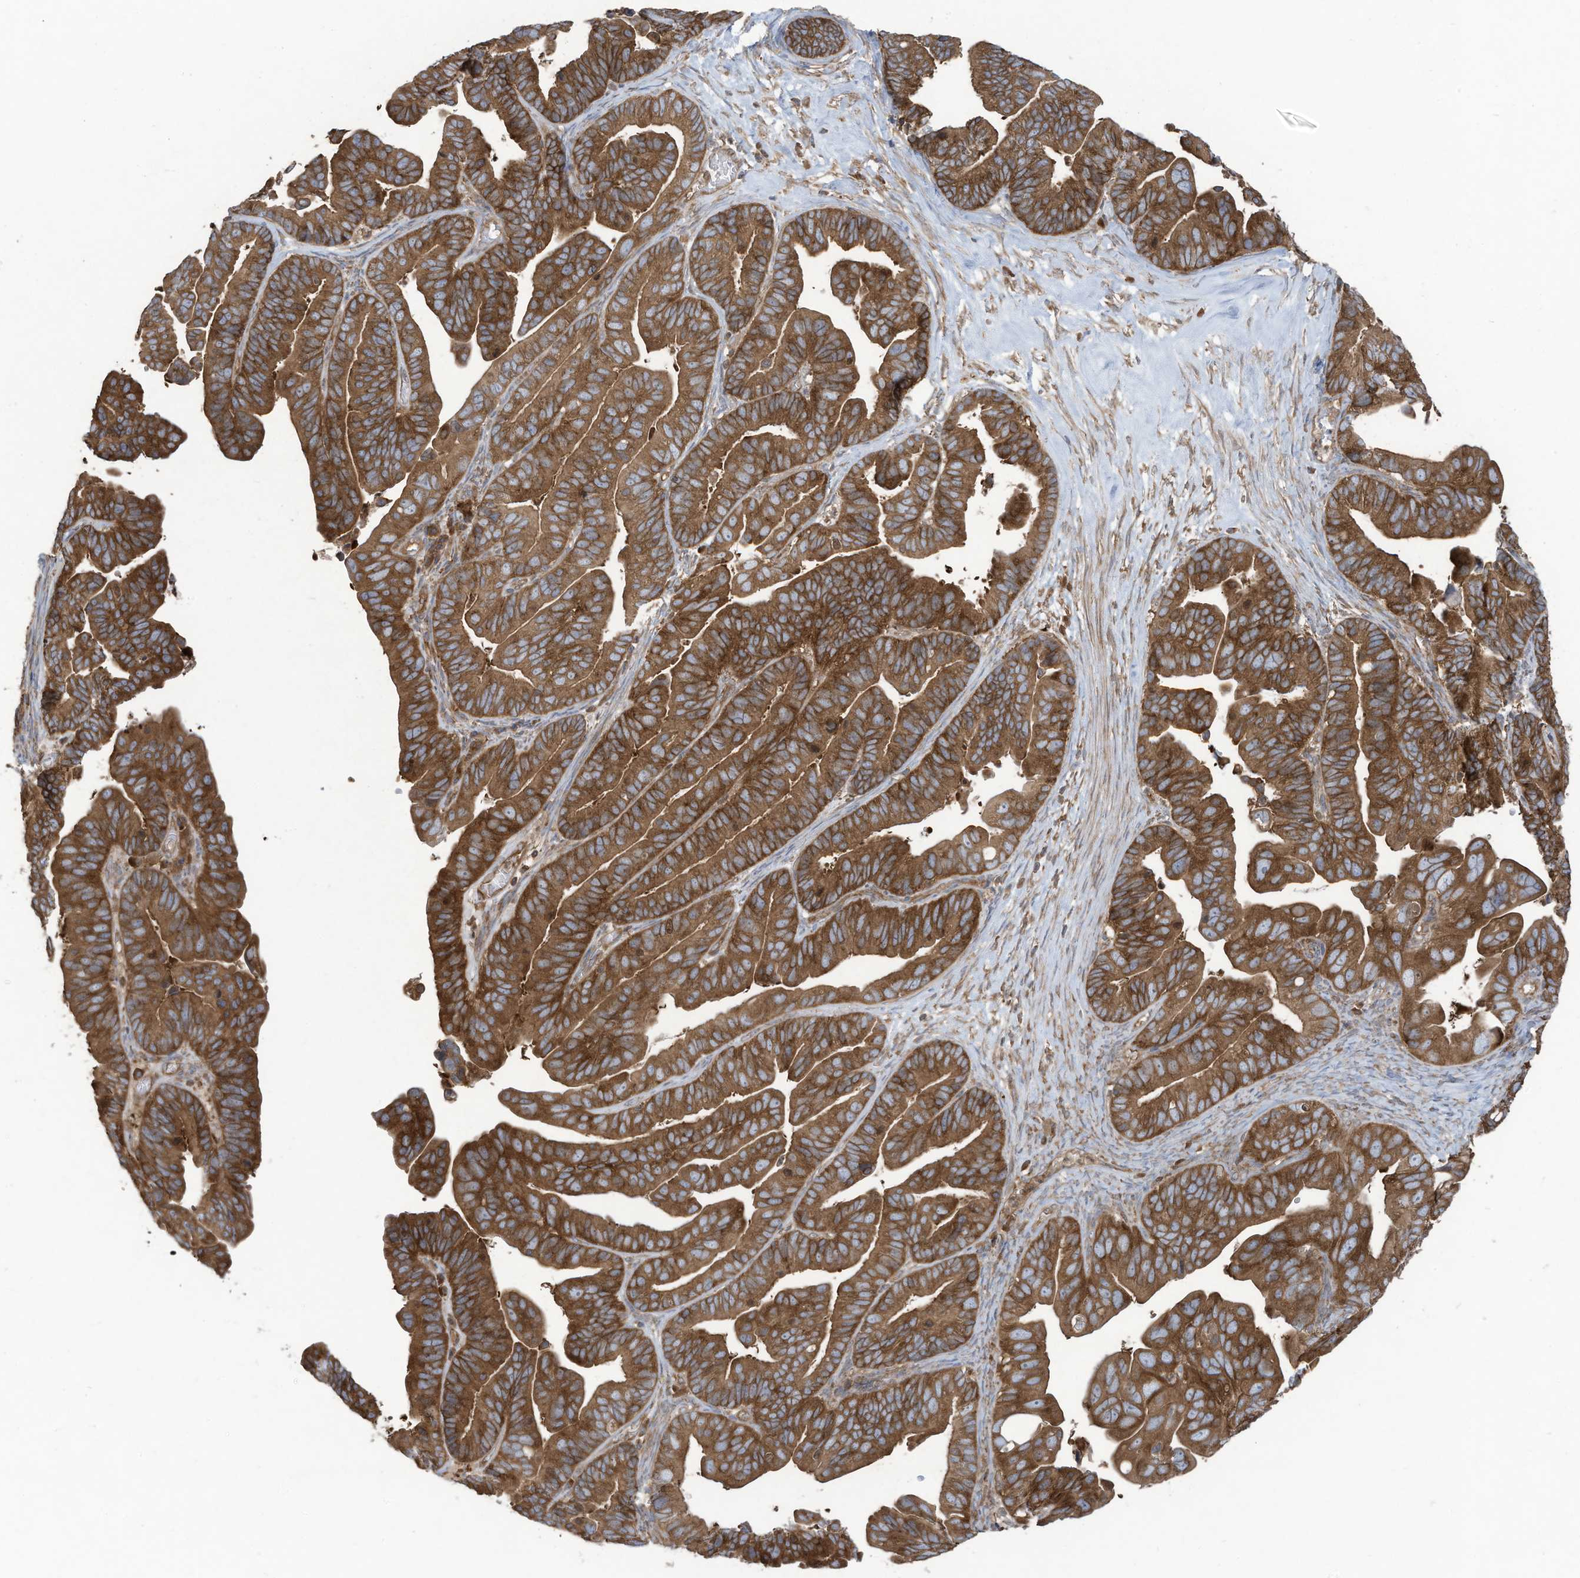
{"staining": {"intensity": "moderate", "quantity": ">75%", "location": "cytoplasmic/membranous"}, "tissue": "ovarian cancer", "cell_type": "Tumor cells", "image_type": "cancer", "snomed": [{"axis": "morphology", "description": "Cystadenocarcinoma, serous, NOS"}, {"axis": "topography", "description": "Ovary"}], "caption": "This photomicrograph demonstrates ovarian cancer stained with immunohistochemistry to label a protein in brown. The cytoplasmic/membranous of tumor cells show moderate positivity for the protein. Nuclei are counter-stained blue.", "gene": "OLA1", "patient": {"sex": "female", "age": 56}}